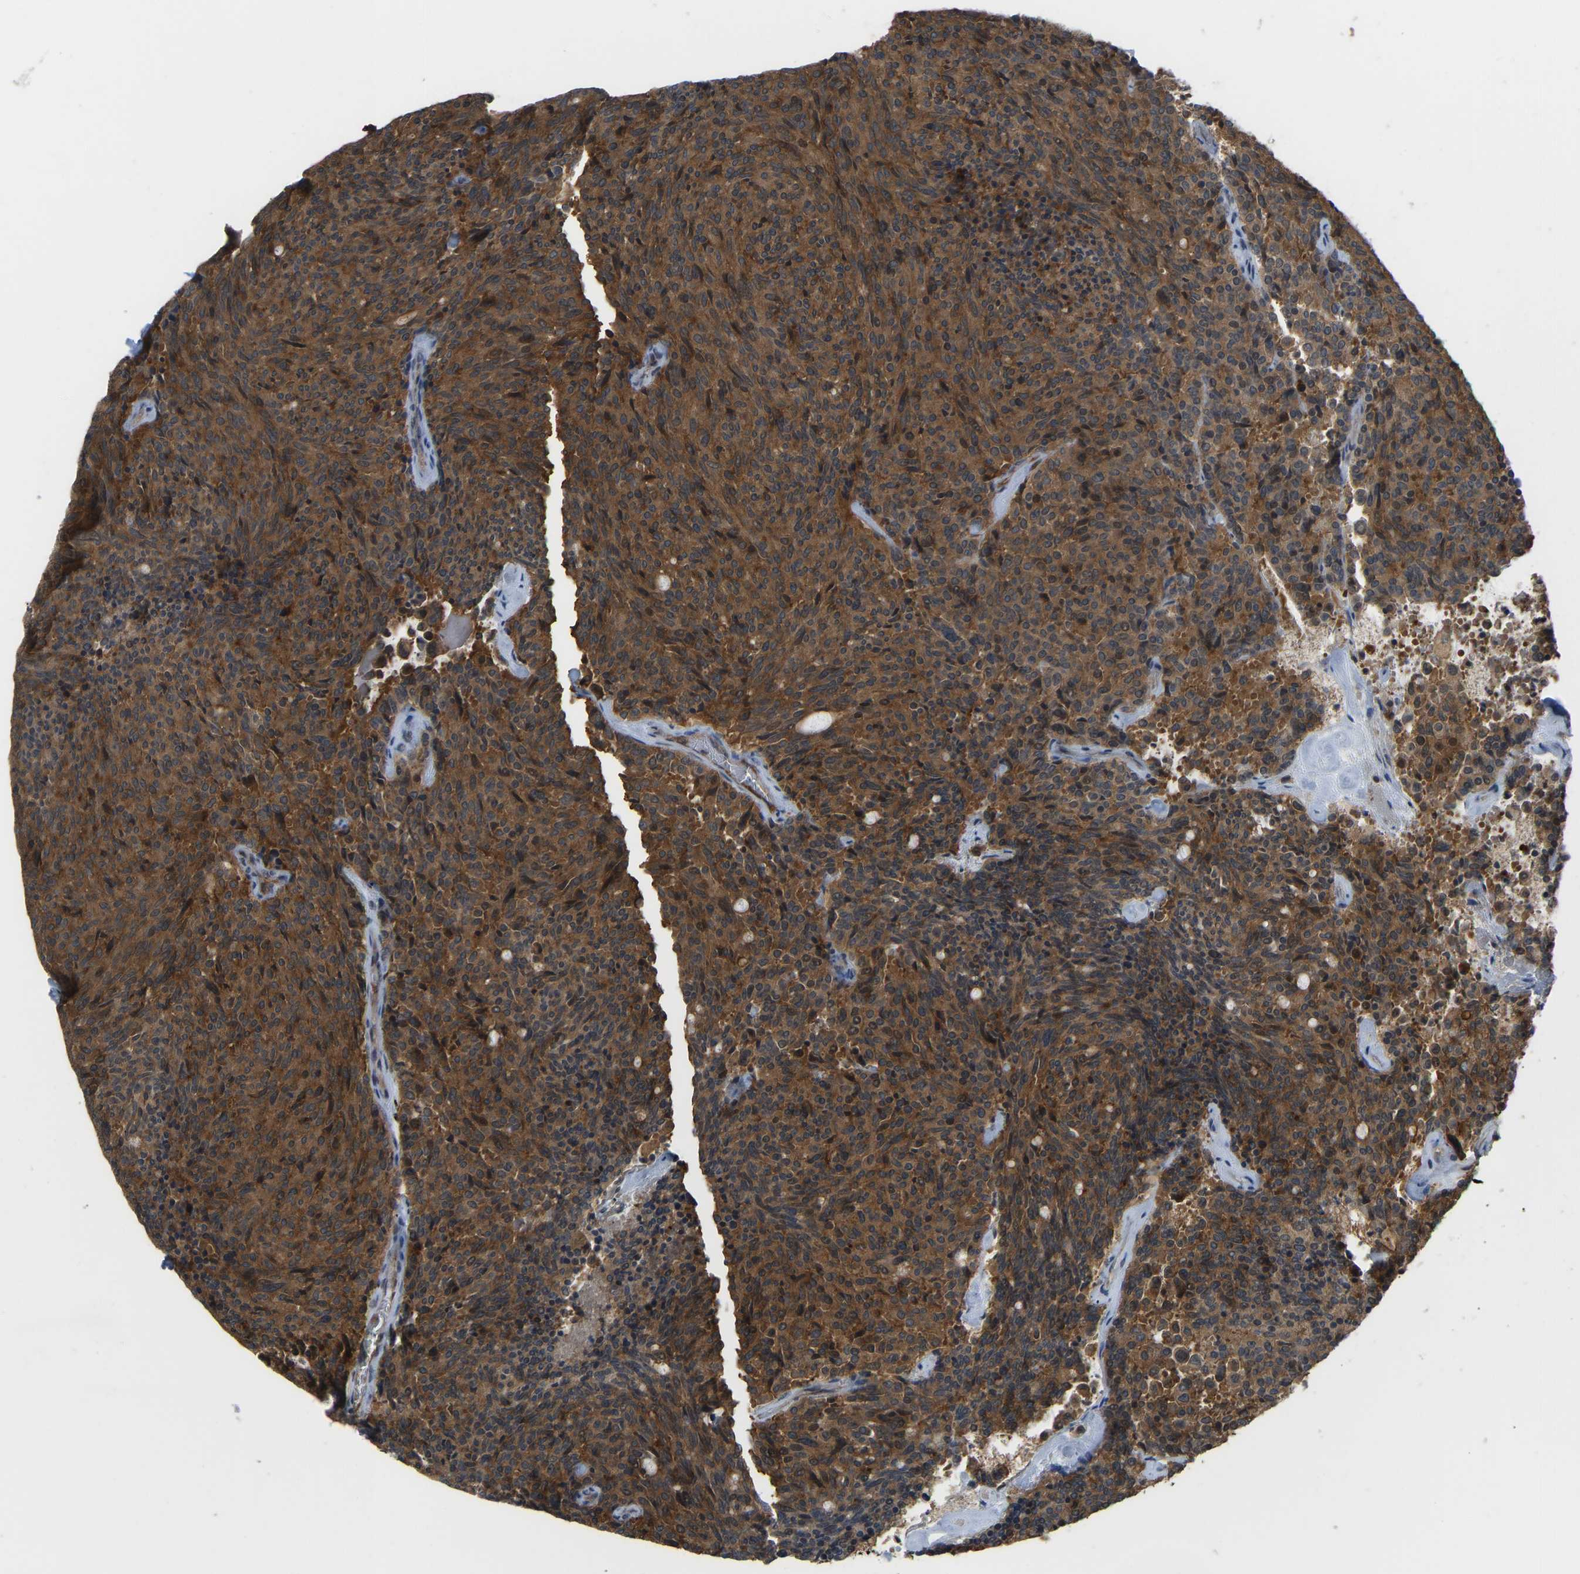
{"staining": {"intensity": "strong", "quantity": ">75%", "location": "cytoplasmic/membranous"}, "tissue": "carcinoid", "cell_type": "Tumor cells", "image_type": "cancer", "snomed": [{"axis": "morphology", "description": "Carcinoid, malignant, NOS"}, {"axis": "topography", "description": "Pancreas"}], "caption": "Protein expression analysis of carcinoid displays strong cytoplasmic/membranous staining in approximately >75% of tumor cells. (Brightfield microscopy of DAB IHC at high magnification).", "gene": "CCT8", "patient": {"sex": "female", "age": 54}}